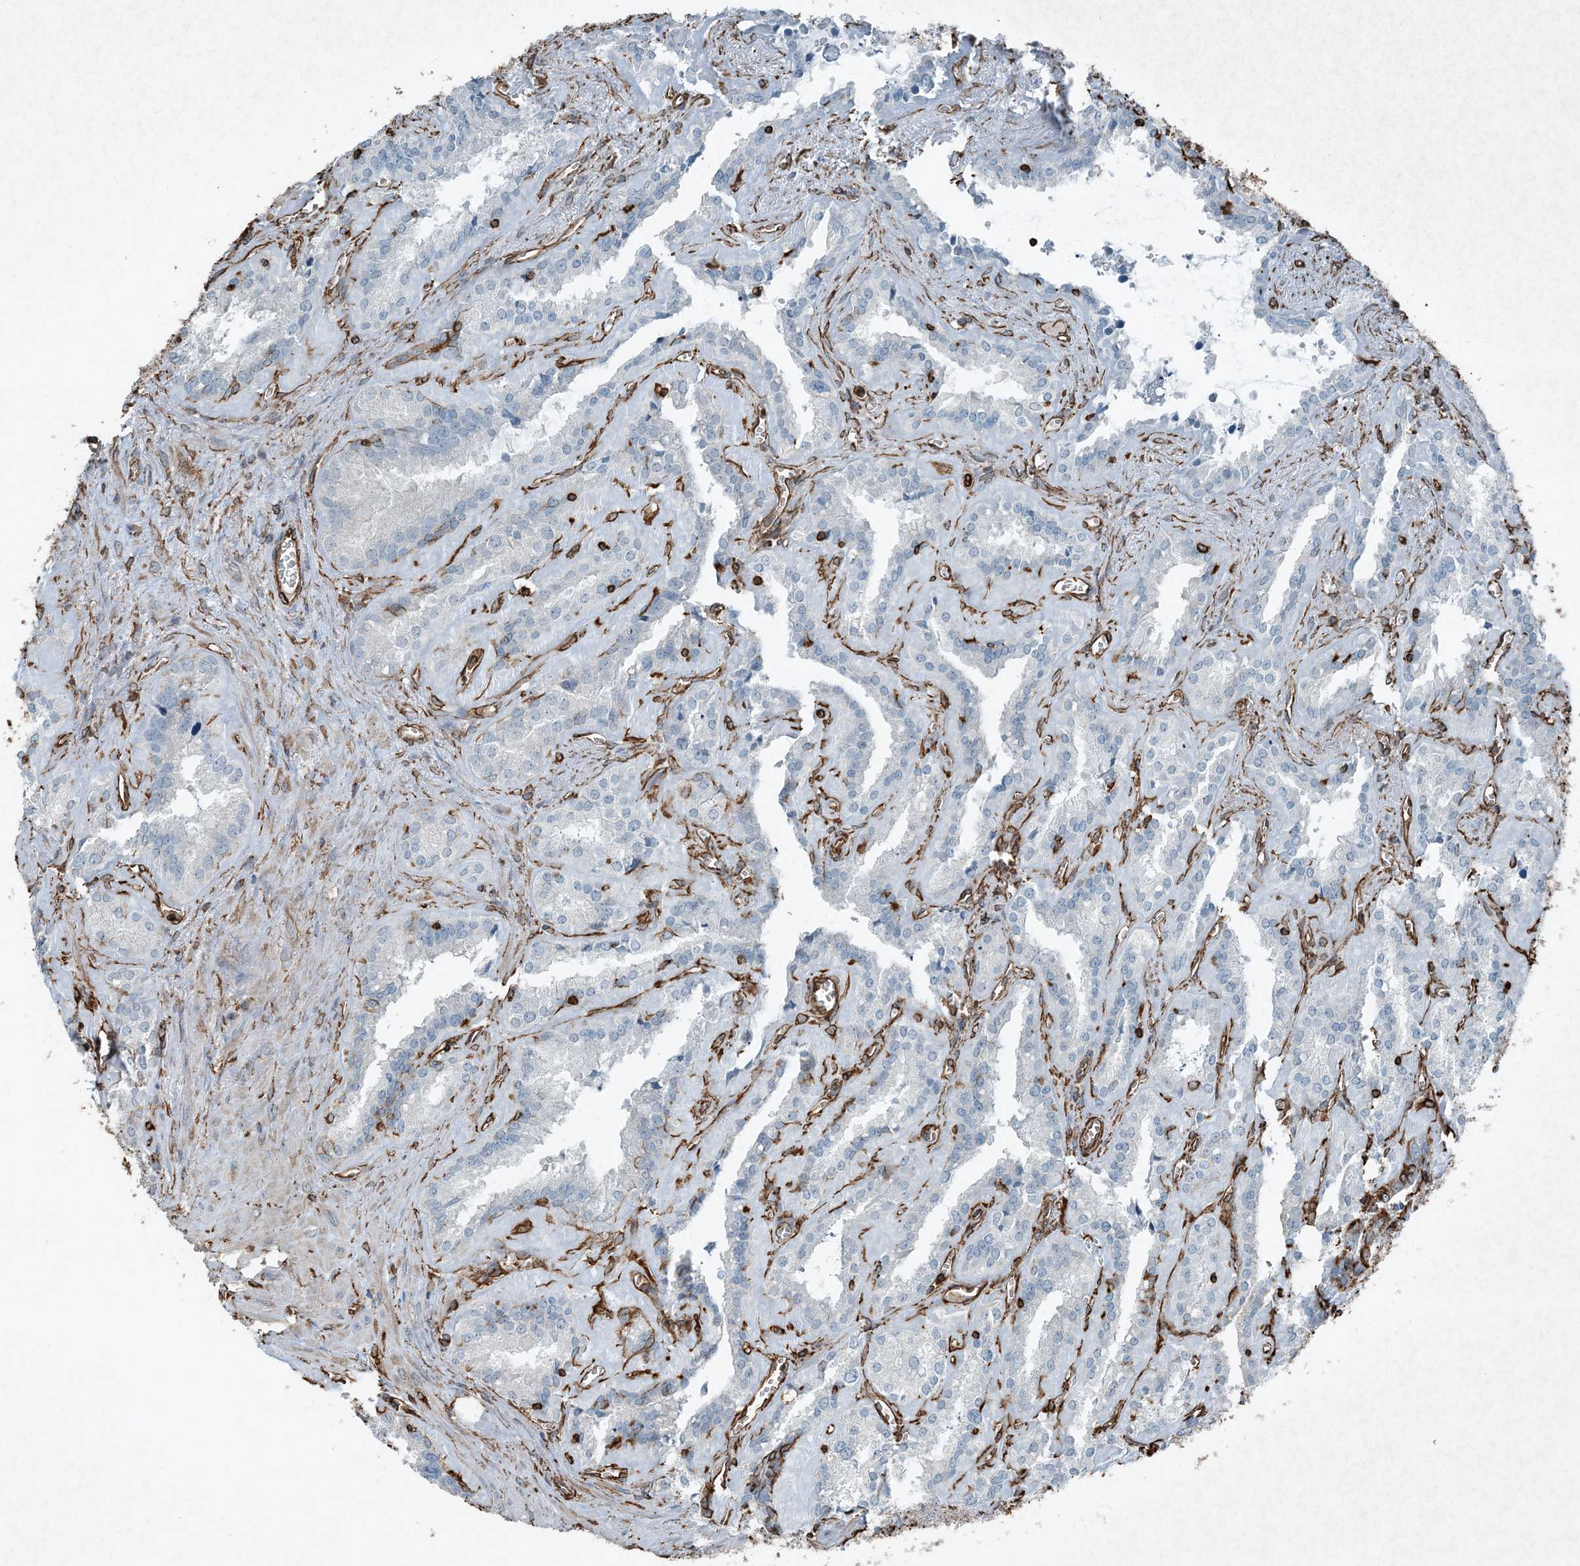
{"staining": {"intensity": "negative", "quantity": "none", "location": "none"}, "tissue": "seminal vesicle", "cell_type": "Glandular cells", "image_type": "normal", "snomed": [{"axis": "morphology", "description": "Normal tissue, NOS"}, {"axis": "topography", "description": "Prostate"}, {"axis": "topography", "description": "Seminal veicle"}], "caption": "This histopathology image is of normal seminal vesicle stained with immunohistochemistry (IHC) to label a protein in brown with the nuclei are counter-stained blue. There is no positivity in glandular cells. (DAB (3,3'-diaminobenzidine) immunohistochemistry (IHC) visualized using brightfield microscopy, high magnification).", "gene": "RYK", "patient": {"sex": "male", "age": 59}}